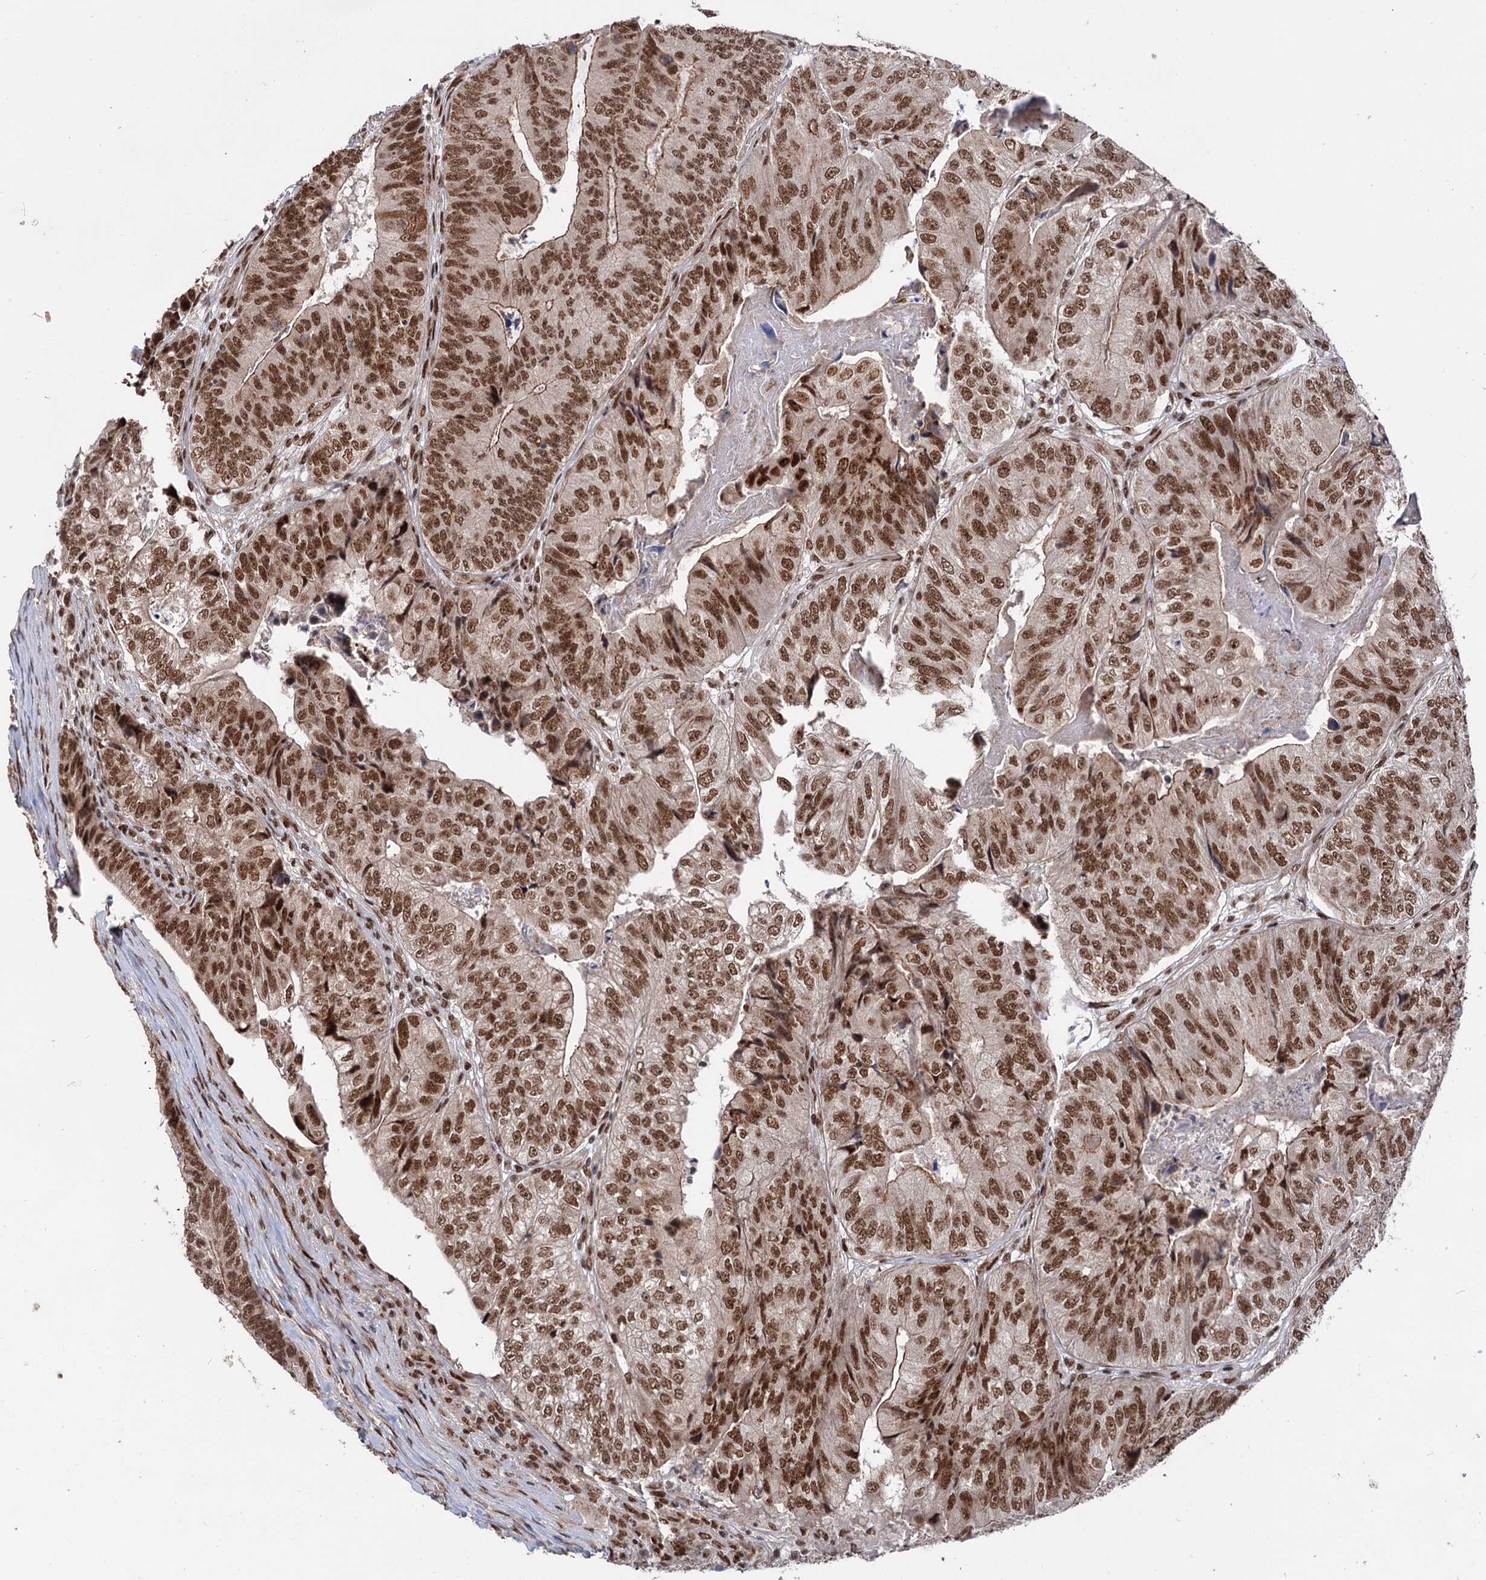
{"staining": {"intensity": "strong", "quantity": ">75%", "location": "cytoplasmic/membranous,nuclear"}, "tissue": "colorectal cancer", "cell_type": "Tumor cells", "image_type": "cancer", "snomed": [{"axis": "morphology", "description": "Adenocarcinoma, NOS"}, {"axis": "topography", "description": "Colon"}], "caption": "DAB (3,3'-diaminobenzidine) immunohistochemical staining of human colorectal cancer (adenocarcinoma) shows strong cytoplasmic/membranous and nuclear protein staining in approximately >75% of tumor cells.", "gene": "MAML1", "patient": {"sex": "female", "age": 67}}